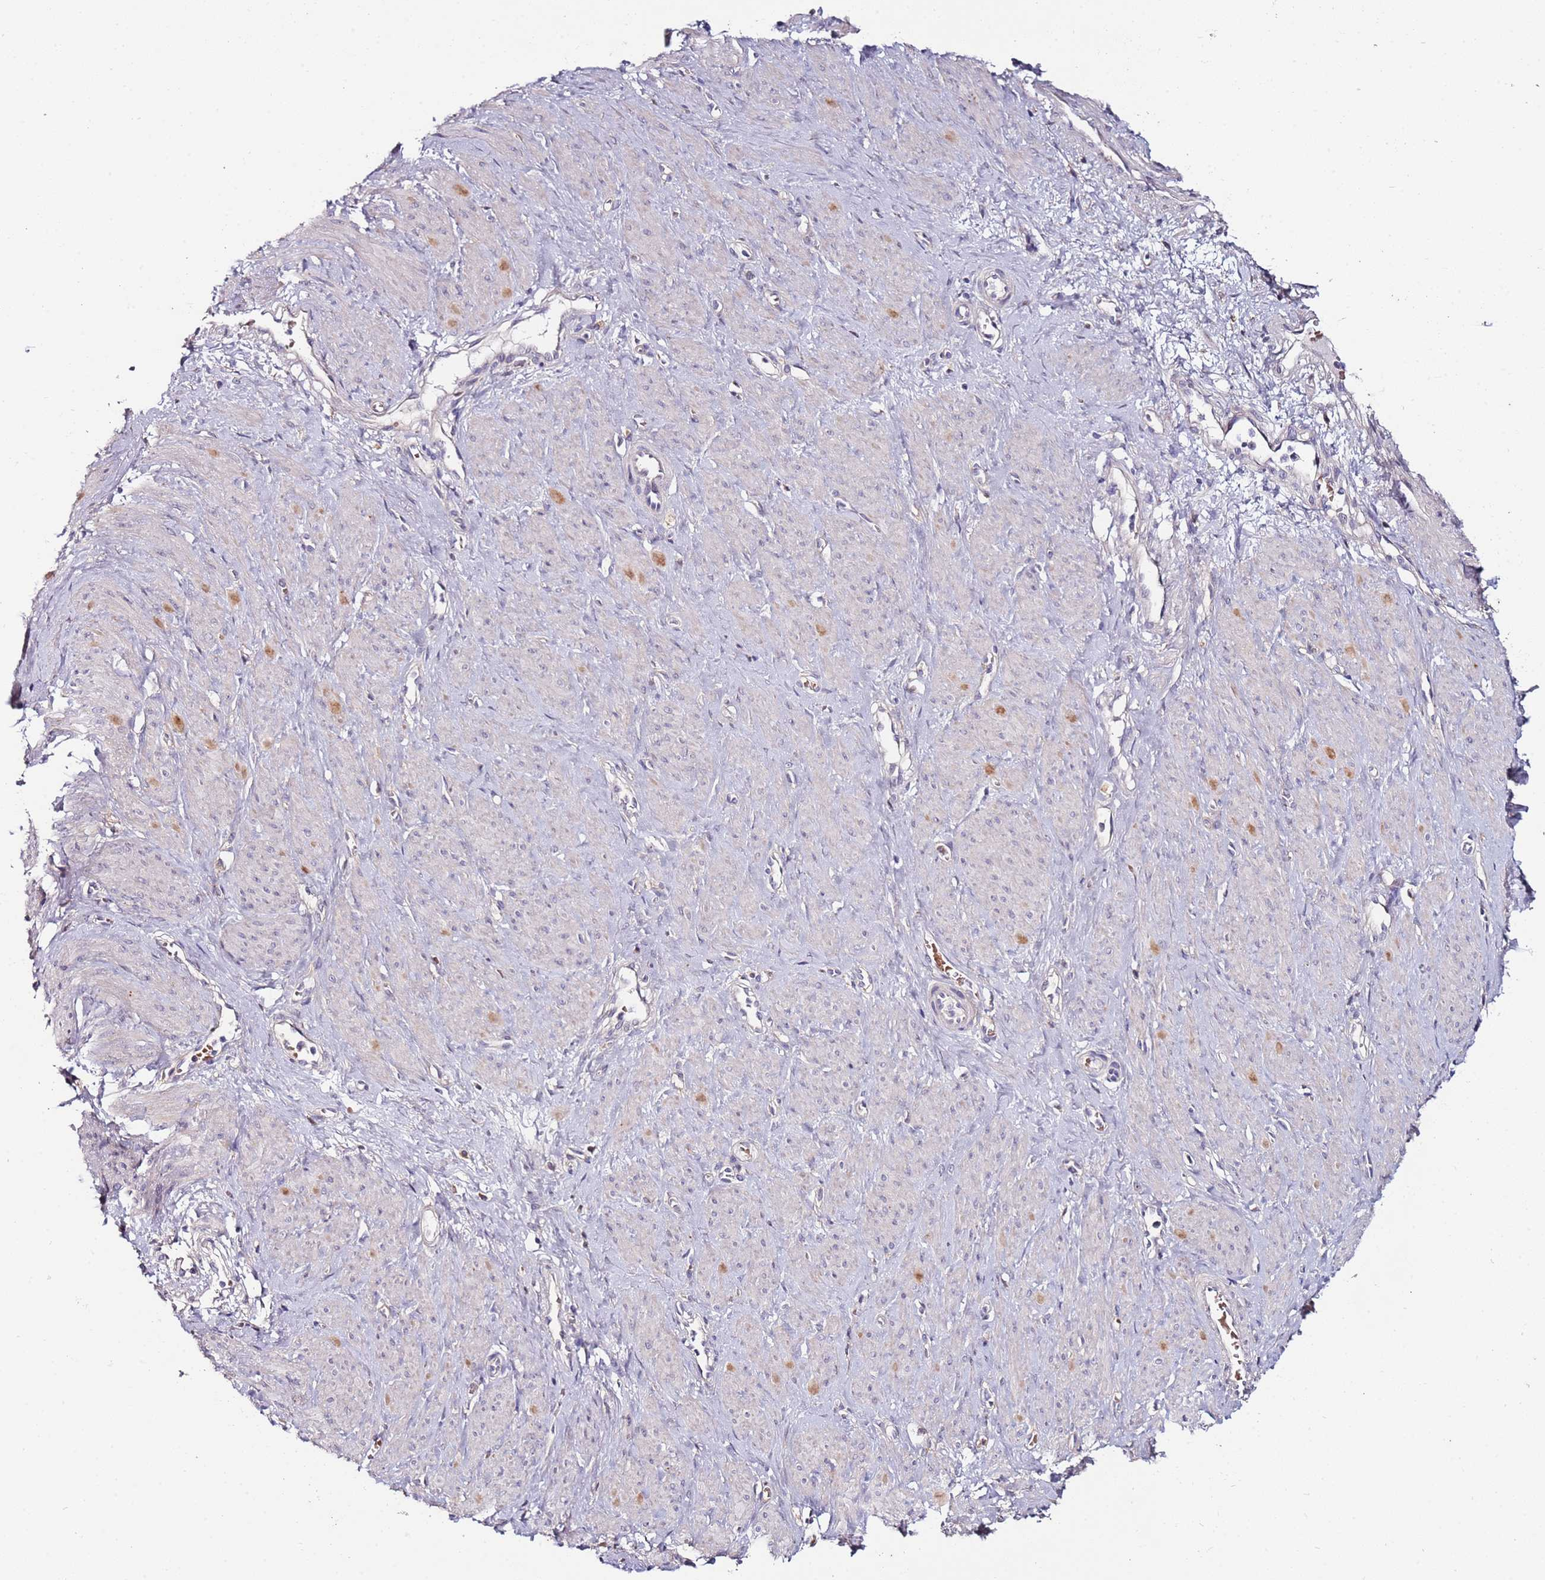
{"staining": {"intensity": "negative", "quantity": "none", "location": "none"}, "tissue": "smooth muscle", "cell_type": "Smooth muscle cells", "image_type": "normal", "snomed": [{"axis": "morphology", "description": "Normal tissue, NOS"}, {"axis": "topography", "description": "Smooth muscle"}, {"axis": "topography", "description": "Uterus"}], "caption": "This is a micrograph of IHC staining of benign smooth muscle, which shows no staining in smooth muscle cells. (DAB (3,3'-diaminobenzidine) immunohistochemistry with hematoxylin counter stain).", "gene": "C3orf80", "patient": {"sex": "female", "age": 39}}